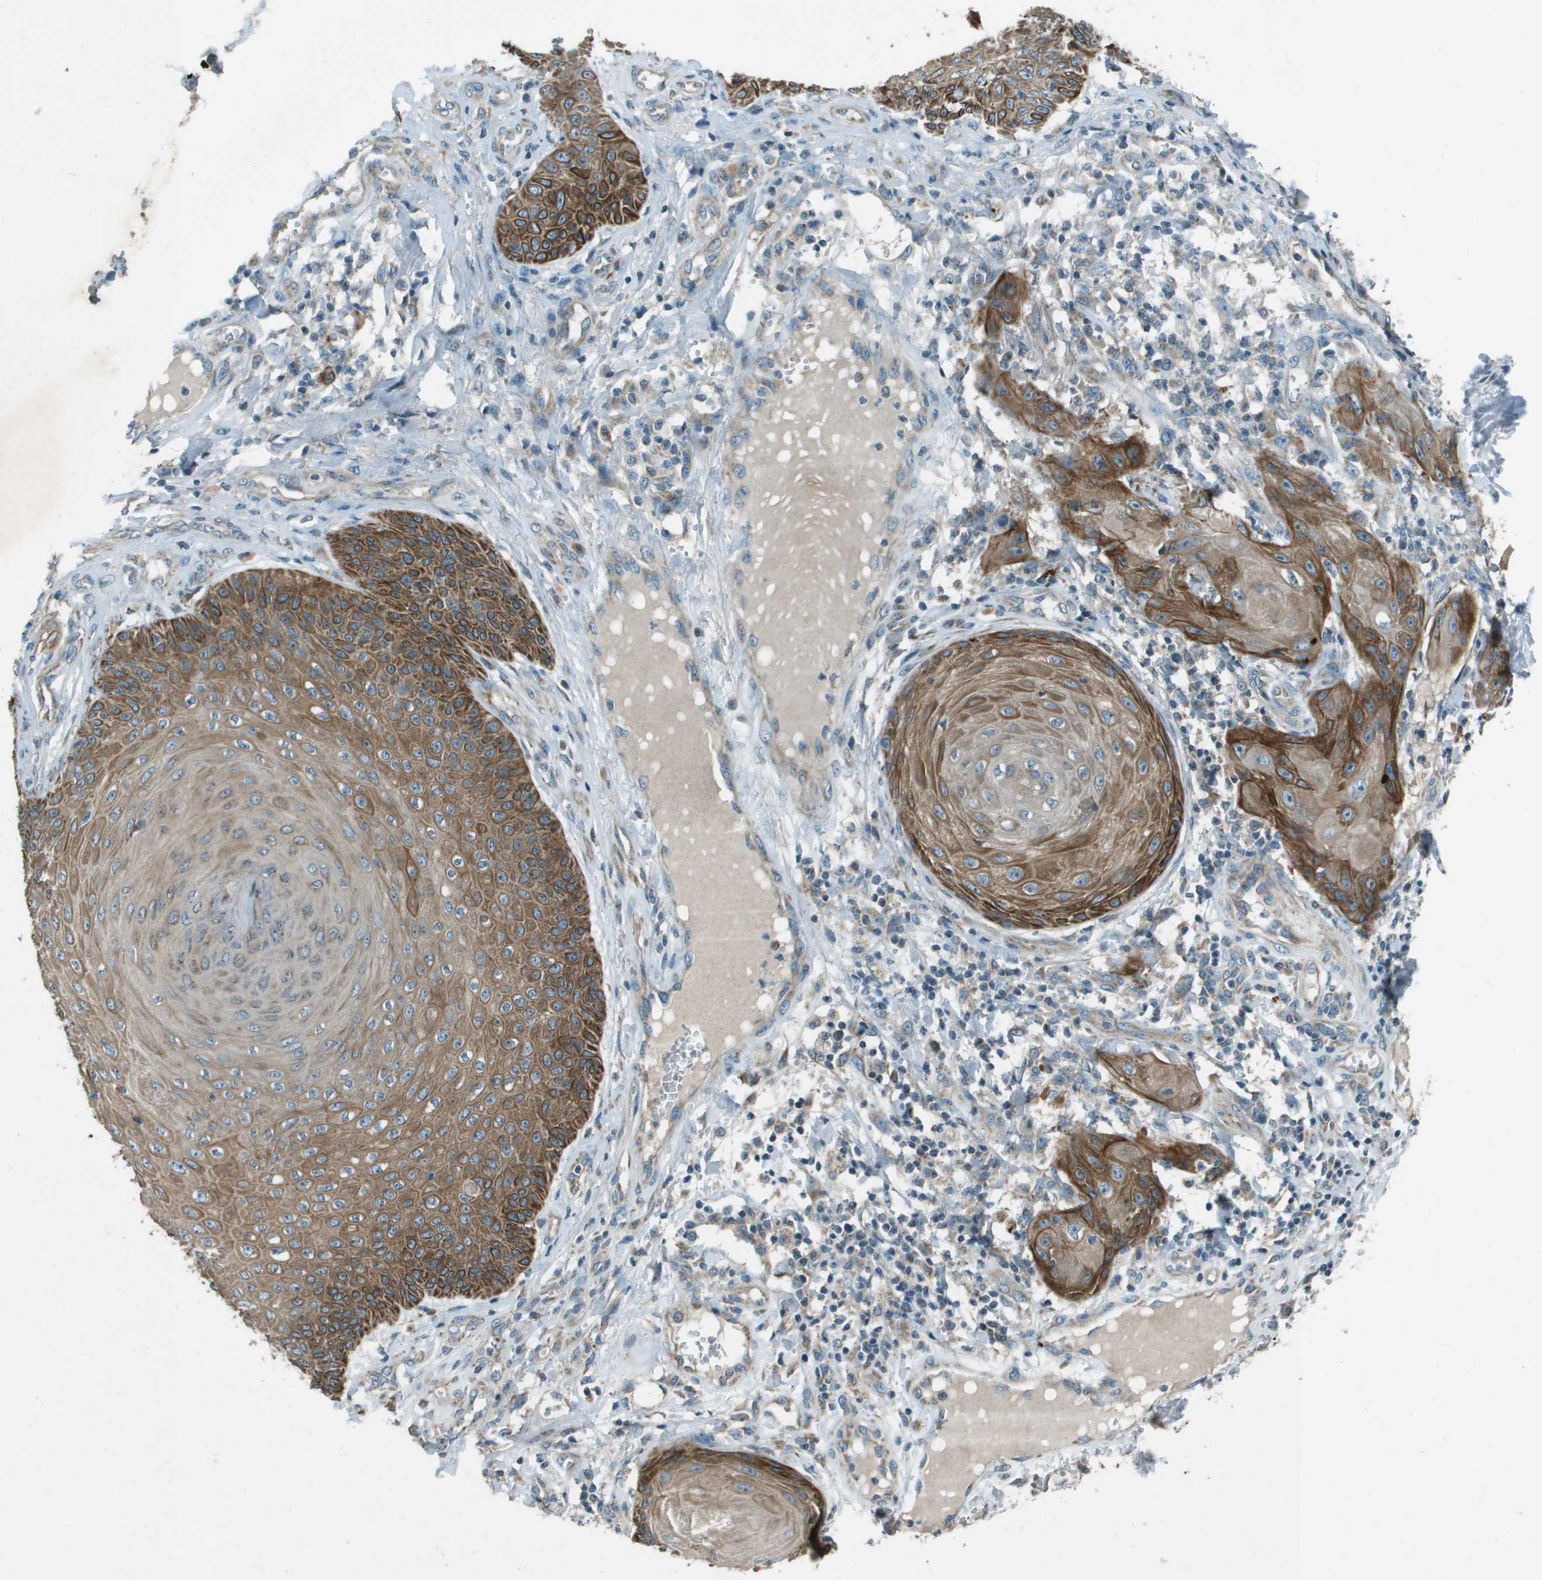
{"staining": {"intensity": "moderate", "quantity": ">75%", "location": "cytoplasmic/membranous"}, "tissue": "skin cancer", "cell_type": "Tumor cells", "image_type": "cancer", "snomed": [{"axis": "morphology", "description": "Squamous cell carcinoma, NOS"}, {"axis": "topography", "description": "Skin"}], "caption": "Human skin cancer stained for a protein (brown) displays moderate cytoplasmic/membranous positive staining in about >75% of tumor cells.", "gene": "MIGA1", "patient": {"sex": "male", "age": 74}}